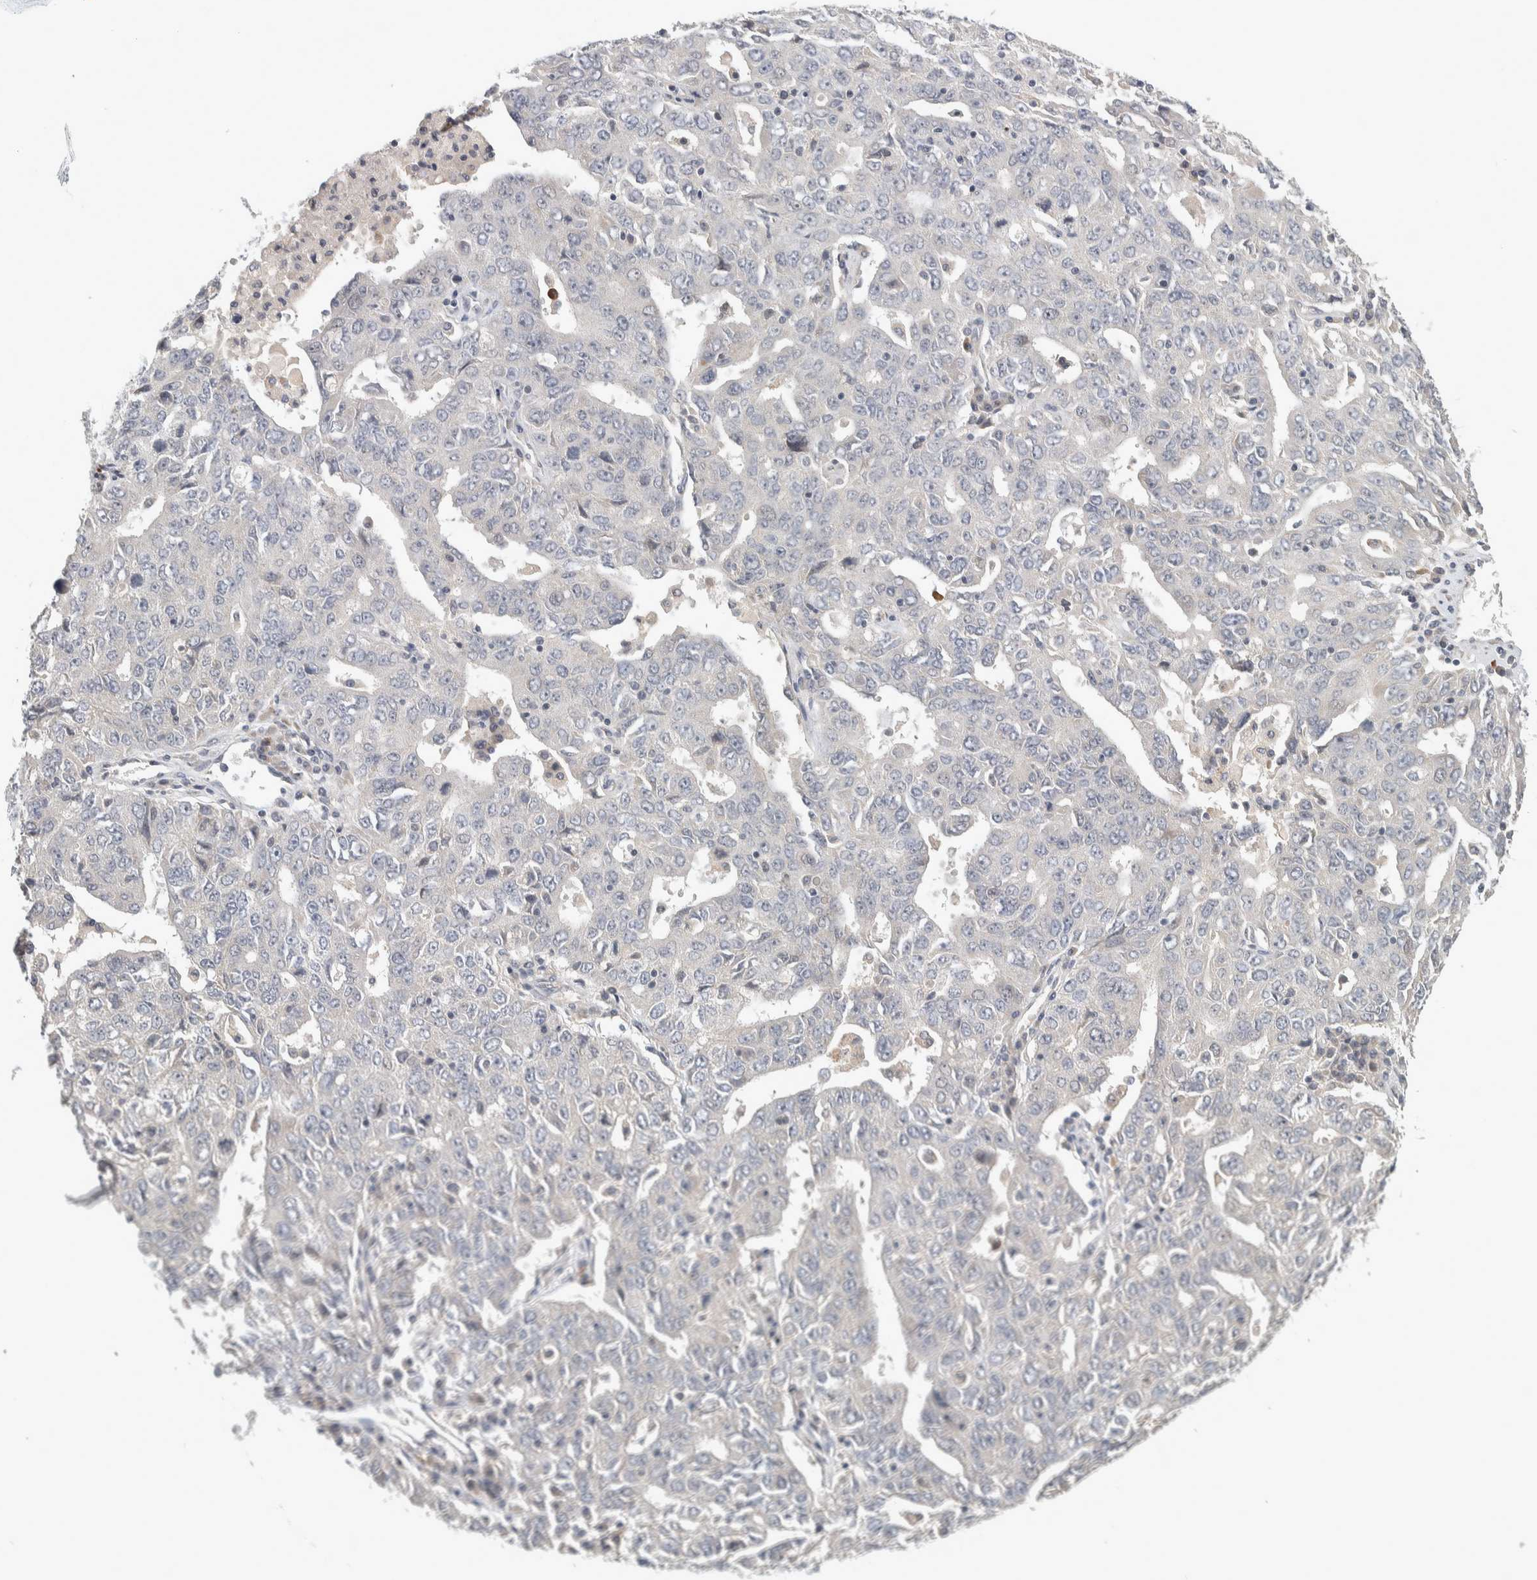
{"staining": {"intensity": "negative", "quantity": "none", "location": "none"}, "tissue": "ovarian cancer", "cell_type": "Tumor cells", "image_type": "cancer", "snomed": [{"axis": "morphology", "description": "Carcinoma, endometroid"}, {"axis": "topography", "description": "Ovary"}], "caption": "An image of human endometroid carcinoma (ovarian) is negative for staining in tumor cells.", "gene": "AFP", "patient": {"sex": "female", "age": 62}}